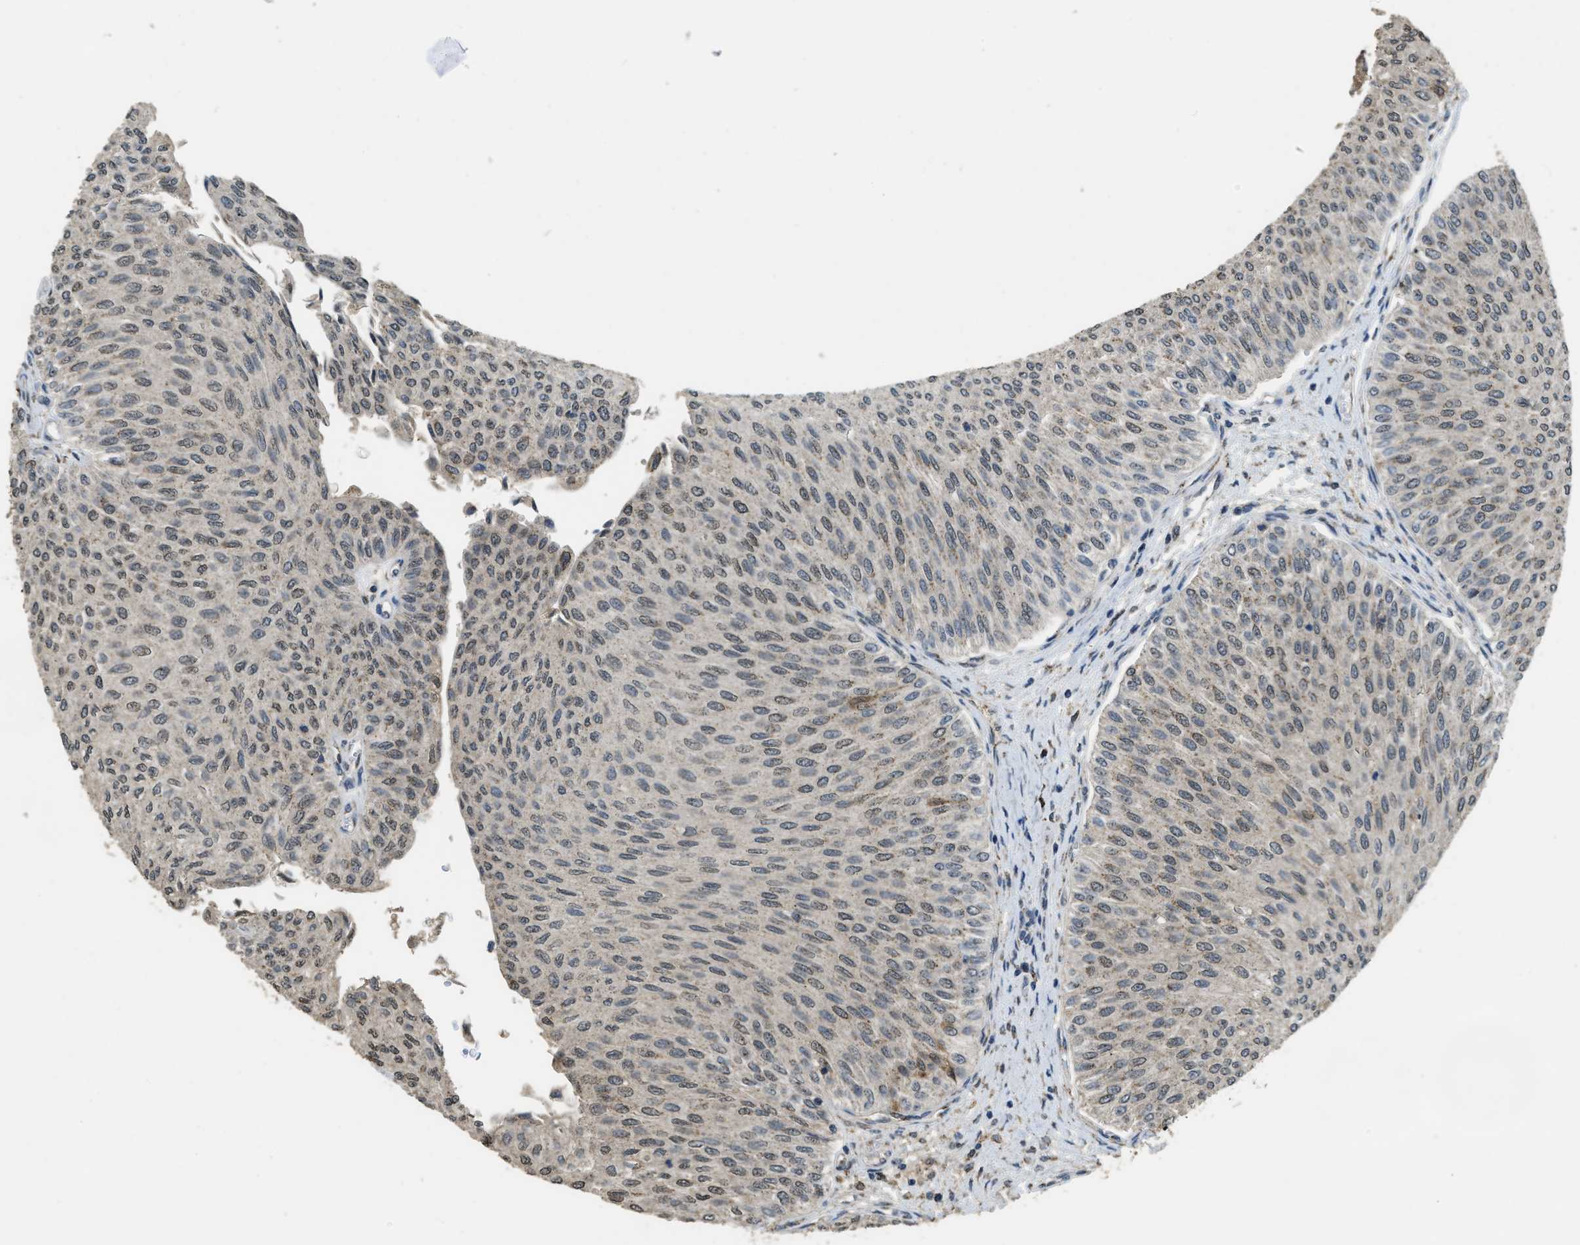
{"staining": {"intensity": "weak", "quantity": ">75%", "location": "cytoplasmic/membranous,nuclear"}, "tissue": "urothelial cancer", "cell_type": "Tumor cells", "image_type": "cancer", "snomed": [{"axis": "morphology", "description": "Urothelial carcinoma, Low grade"}, {"axis": "topography", "description": "Urinary bladder"}], "caption": "High-magnification brightfield microscopy of urothelial cancer stained with DAB (3,3'-diaminobenzidine) (brown) and counterstained with hematoxylin (blue). tumor cells exhibit weak cytoplasmic/membranous and nuclear expression is appreciated in about>75% of cells. The staining was performed using DAB (3,3'-diaminobenzidine), with brown indicating positive protein expression. Nuclei are stained blue with hematoxylin.", "gene": "IPO7", "patient": {"sex": "male", "age": 78}}